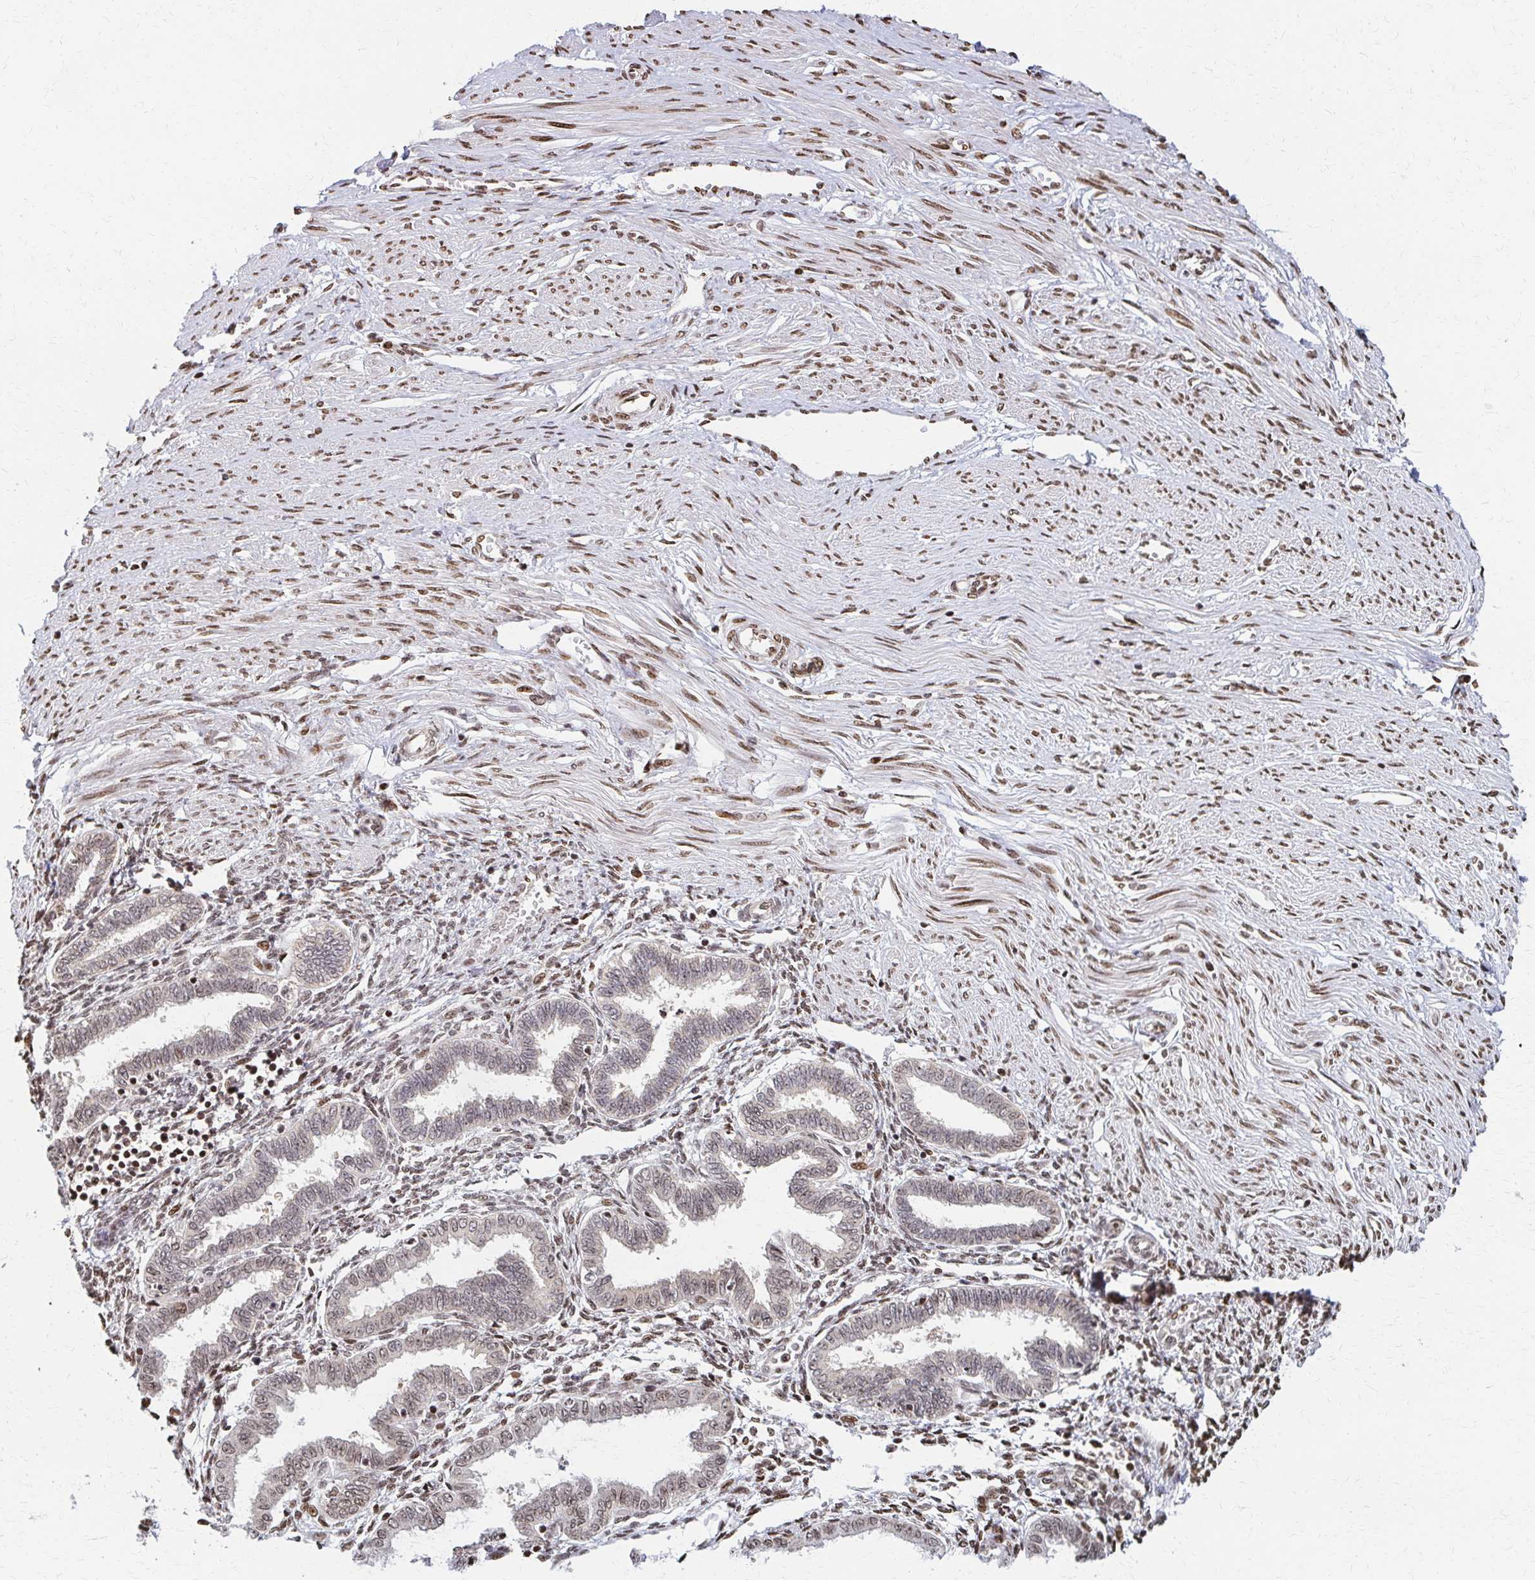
{"staining": {"intensity": "moderate", "quantity": "<25%", "location": "nuclear"}, "tissue": "endometrium", "cell_type": "Cells in endometrial stroma", "image_type": "normal", "snomed": [{"axis": "morphology", "description": "Normal tissue, NOS"}, {"axis": "topography", "description": "Endometrium"}], "caption": "An immunohistochemistry histopathology image of benign tissue is shown. Protein staining in brown highlights moderate nuclear positivity in endometrium within cells in endometrial stroma. The protein of interest is shown in brown color, while the nuclei are stained blue.", "gene": "PSMD7", "patient": {"sex": "female", "age": 33}}